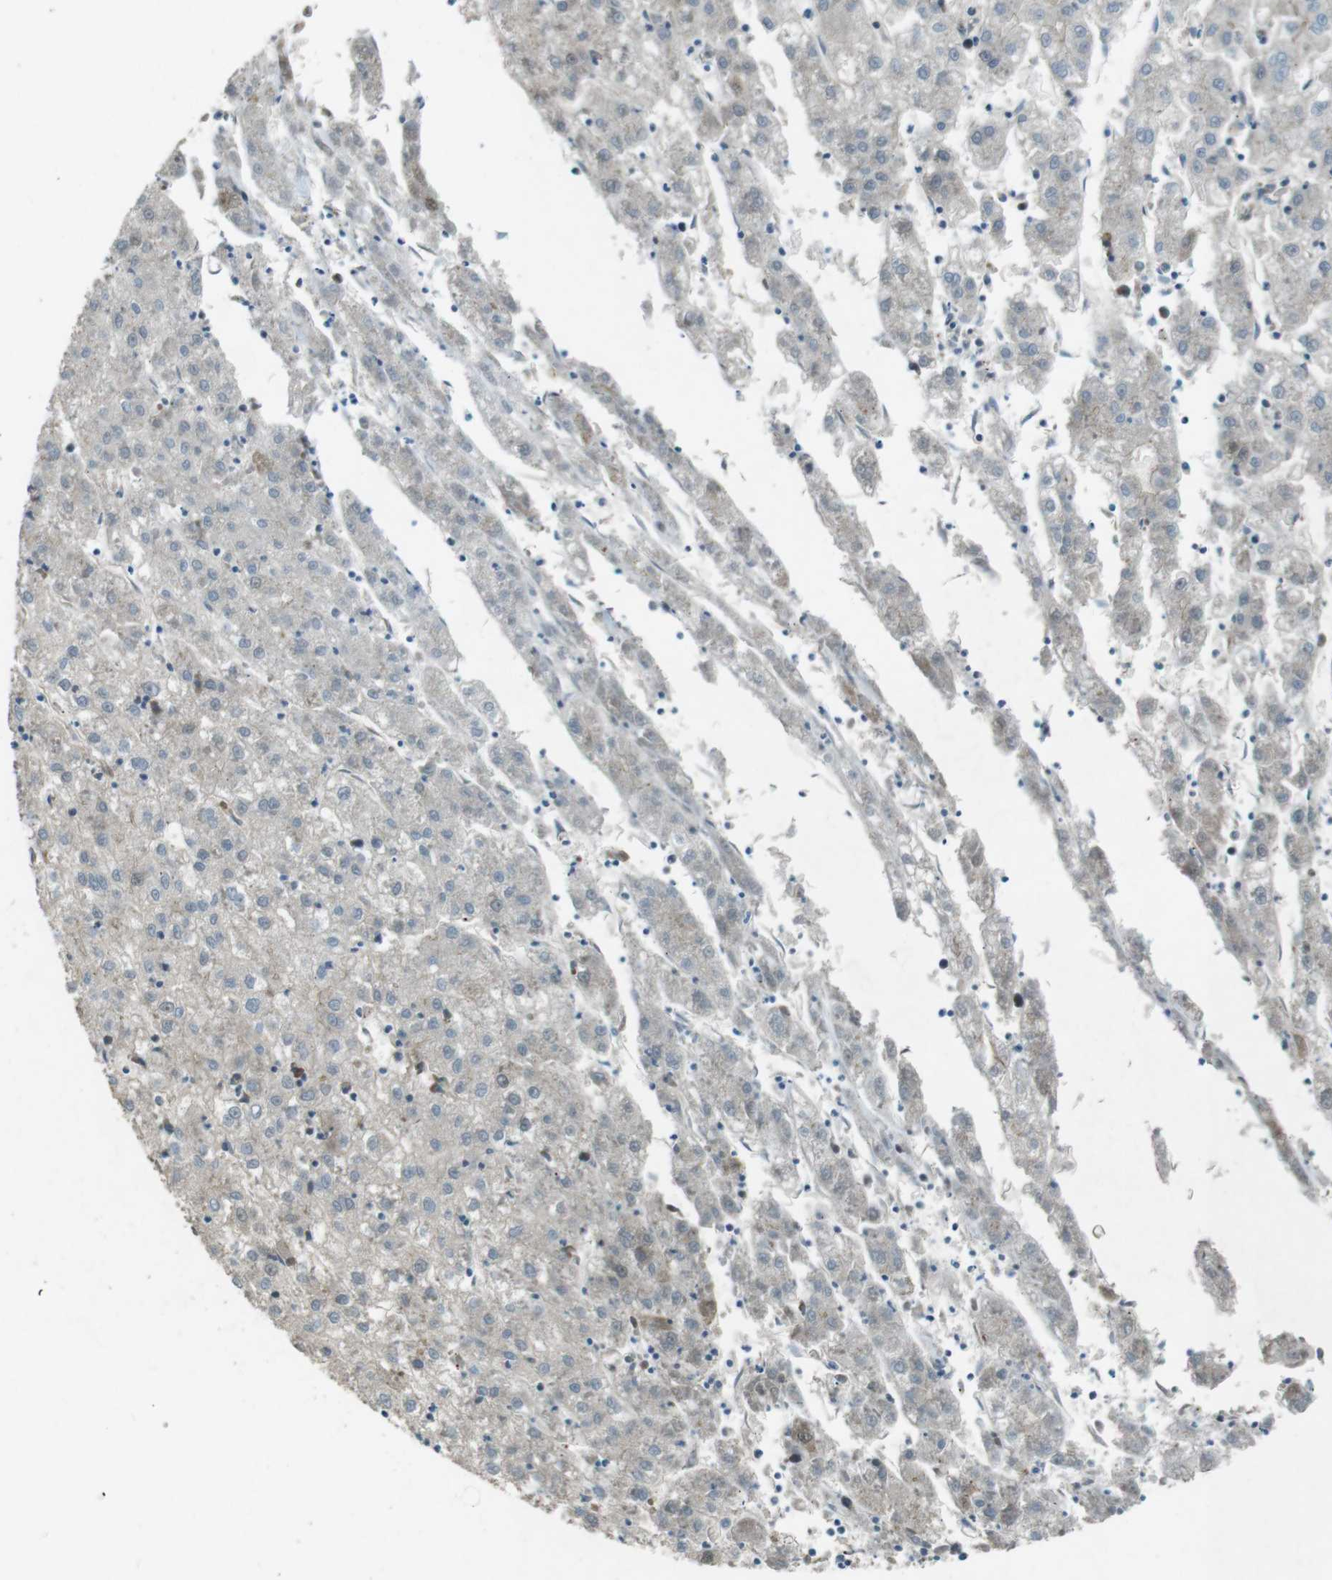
{"staining": {"intensity": "negative", "quantity": "none", "location": "none"}, "tissue": "liver cancer", "cell_type": "Tumor cells", "image_type": "cancer", "snomed": [{"axis": "morphology", "description": "Carcinoma, Hepatocellular, NOS"}, {"axis": "topography", "description": "Liver"}], "caption": "Tumor cells show no significant staining in hepatocellular carcinoma (liver).", "gene": "ZNF330", "patient": {"sex": "male", "age": 72}}